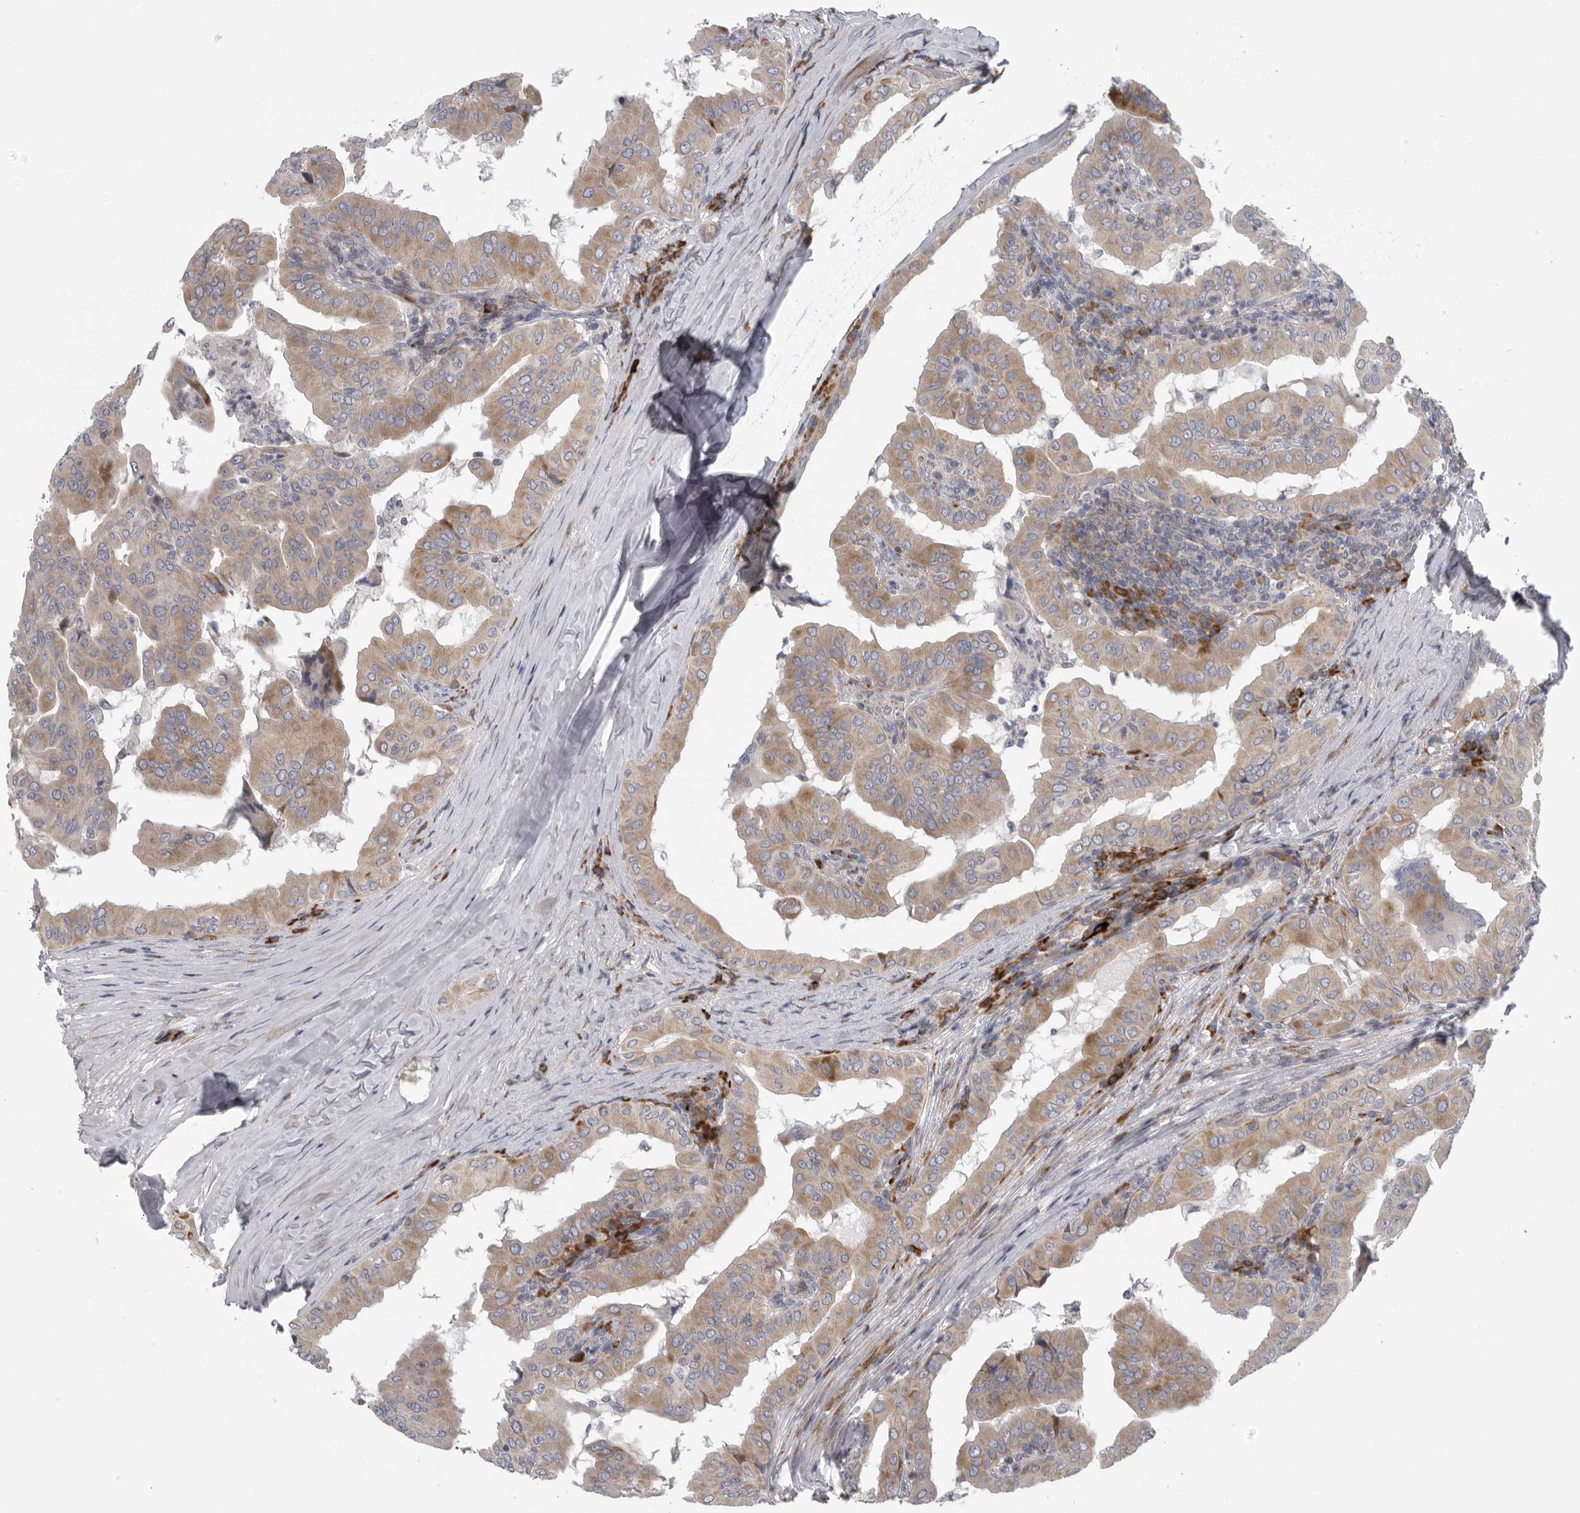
{"staining": {"intensity": "weak", "quantity": ">75%", "location": "cytoplasmic/membranous"}, "tissue": "thyroid cancer", "cell_type": "Tumor cells", "image_type": "cancer", "snomed": [{"axis": "morphology", "description": "Papillary adenocarcinoma, NOS"}, {"axis": "topography", "description": "Thyroid gland"}], "caption": "Approximately >75% of tumor cells in thyroid cancer (papillary adenocarcinoma) exhibit weak cytoplasmic/membranous protein staining as visualized by brown immunohistochemical staining.", "gene": "USP24", "patient": {"sex": "male", "age": 33}}